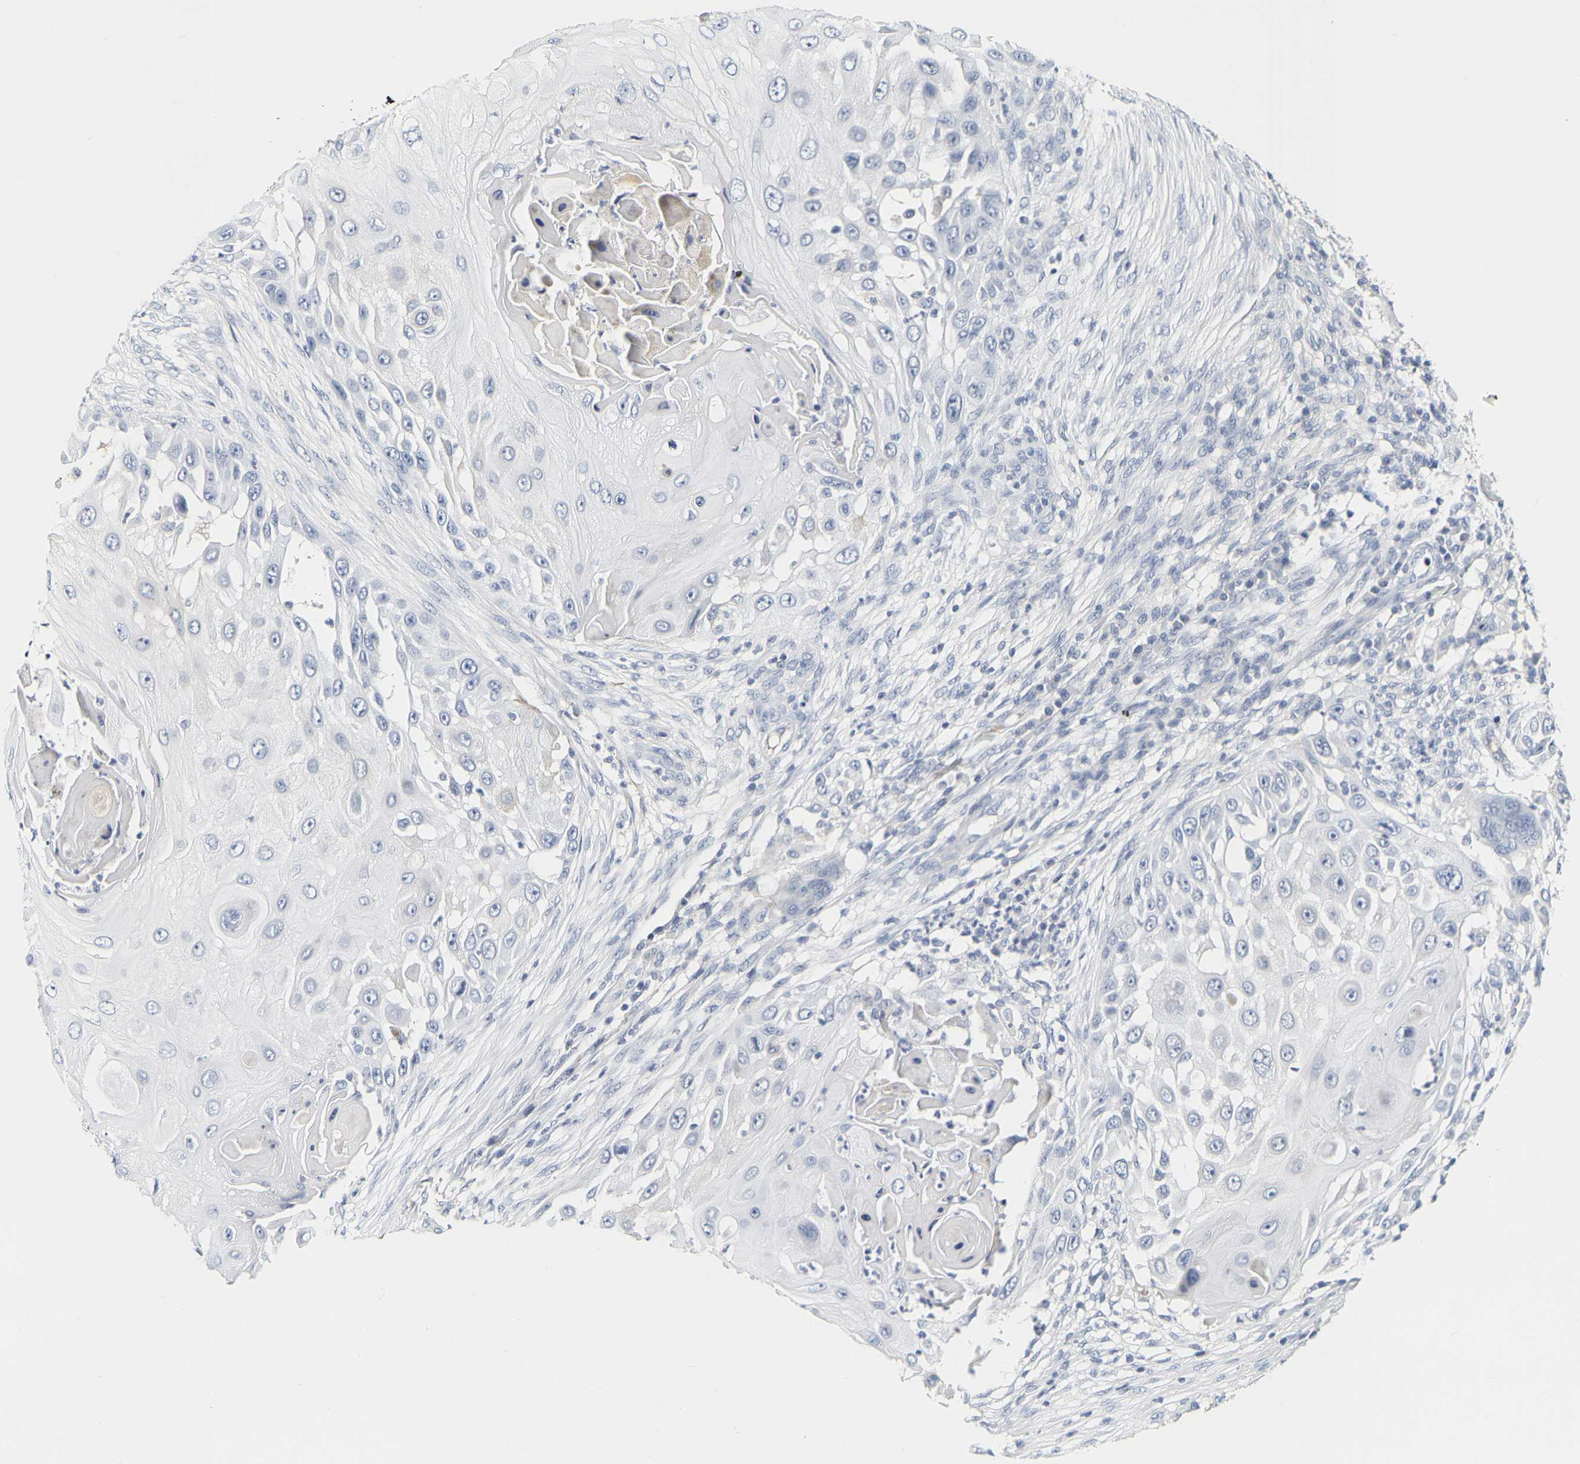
{"staining": {"intensity": "negative", "quantity": "none", "location": "none"}, "tissue": "skin cancer", "cell_type": "Tumor cells", "image_type": "cancer", "snomed": [{"axis": "morphology", "description": "Squamous cell carcinoma, NOS"}, {"axis": "topography", "description": "Skin"}], "caption": "A high-resolution micrograph shows immunohistochemistry staining of skin cancer (squamous cell carcinoma), which displays no significant expression in tumor cells.", "gene": "GNAS", "patient": {"sex": "female", "age": 44}}